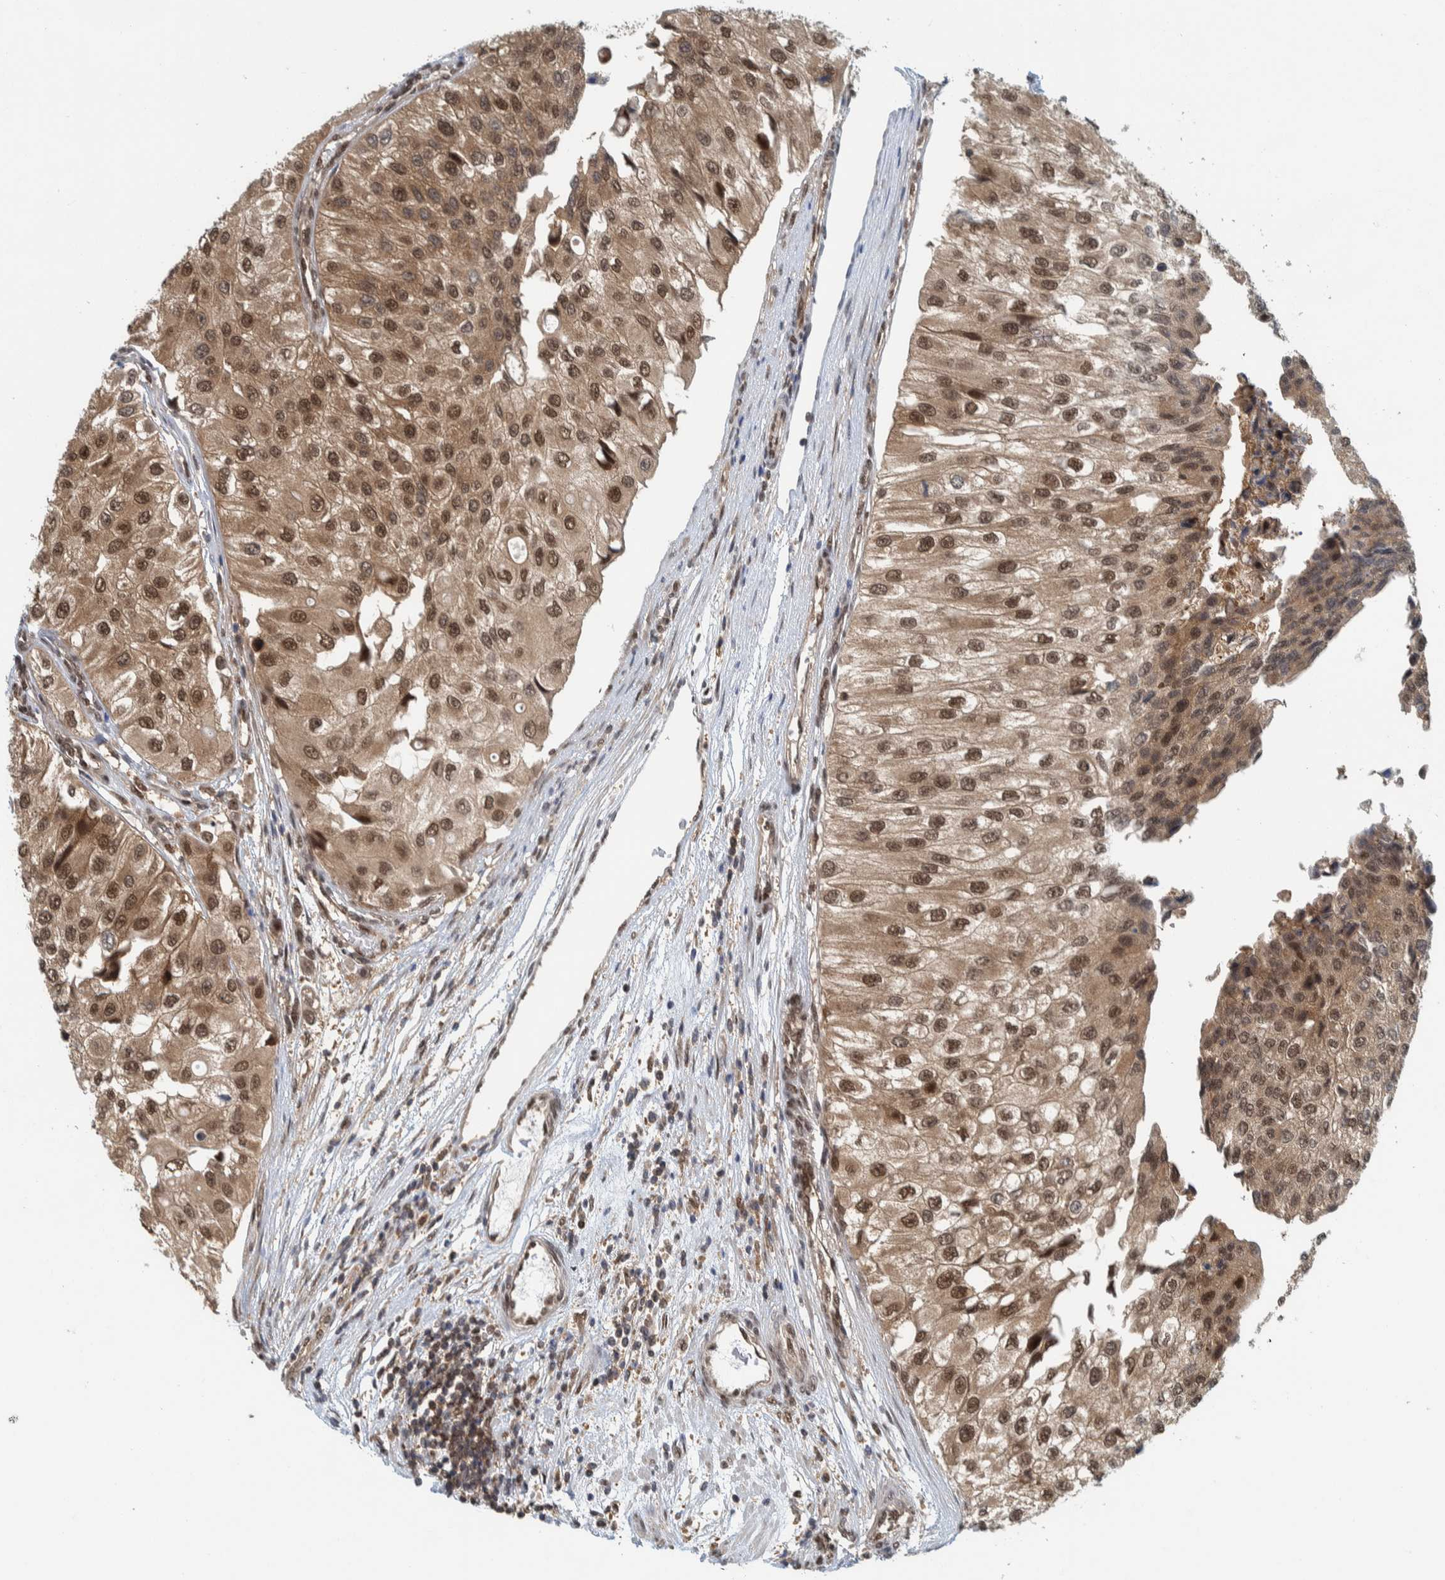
{"staining": {"intensity": "moderate", "quantity": ">75%", "location": "cytoplasmic/membranous,nuclear"}, "tissue": "urothelial cancer", "cell_type": "Tumor cells", "image_type": "cancer", "snomed": [{"axis": "morphology", "description": "Urothelial carcinoma, High grade"}, {"axis": "topography", "description": "Kidney"}, {"axis": "topography", "description": "Urinary bladder"}], "caption": "This histopathology image exhibits immunohistochemistry (IHC) staining of urothelial carcinoma (high-grade), with medium moderate cytoplasmic/membranous and nuclear positivity in about >75% of tumor cells.", "gene": "COPS3", "patient": {"sex": "male", "age": 77}}